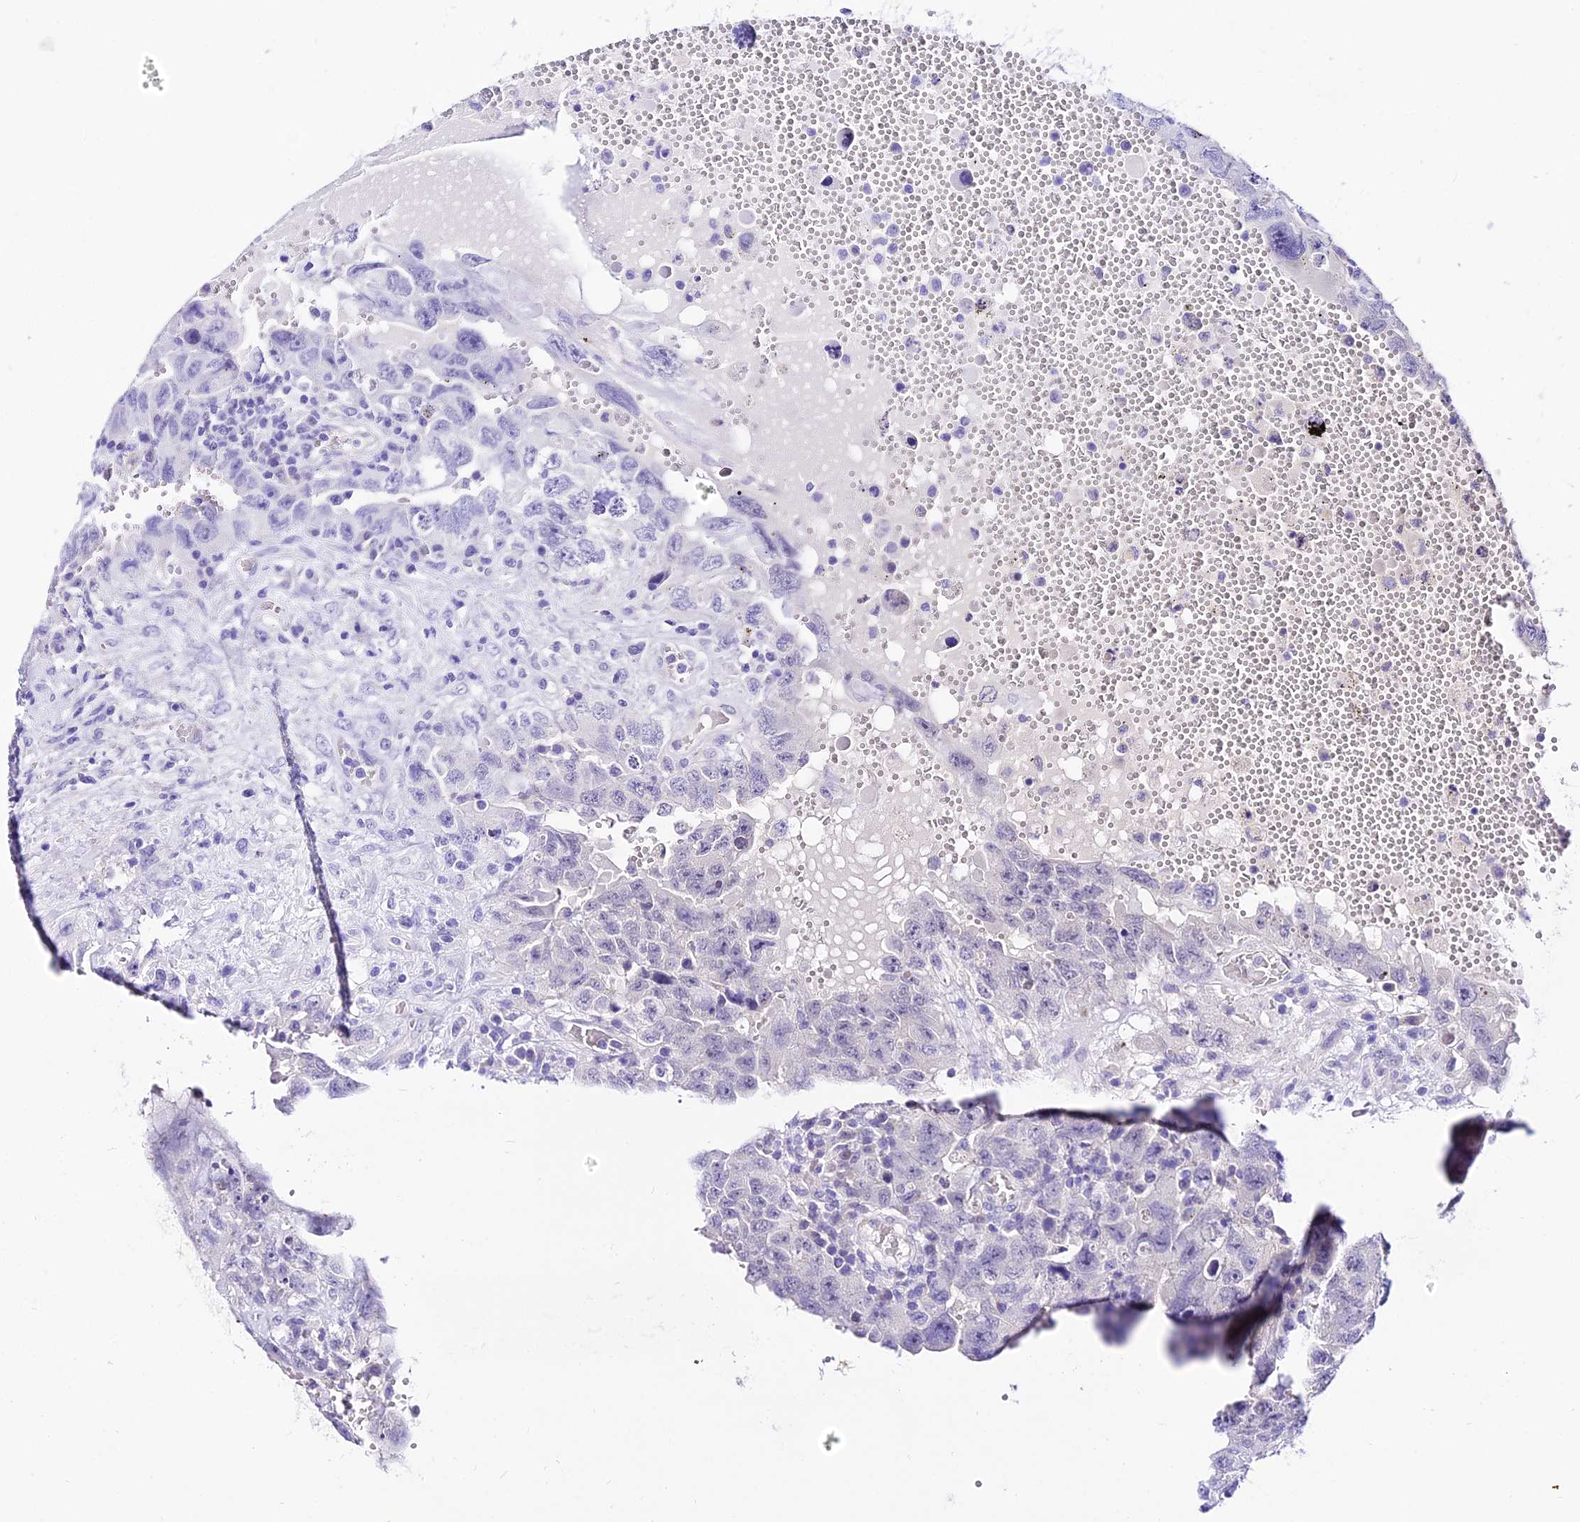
{"staining": {"intensity": "negative", "quantity": "none", "location": "none"}, "tissue": "testis cancer", "cell_type": "Tumor cells", "image_type": "cancer", "snomed": [{"axis": "morphology", "description": "Carcinoma, Embryonal, NOS"}, {"axis": "topography", "description": "Testis"}], "caption": "Immunohistochemistry (IHC) image of neoplastic tissue: human testis cancer (embryonal carcinoma) stained with DAB (3,3'-diaminobenzidine) displays no significant protein expression in tumor cells. (Brightfield microscopy of DAB immunohistochemistry (IHC) at high magnification).", "gene": "DEFB106A", "patient": {"sex": "male", "age": 26}}